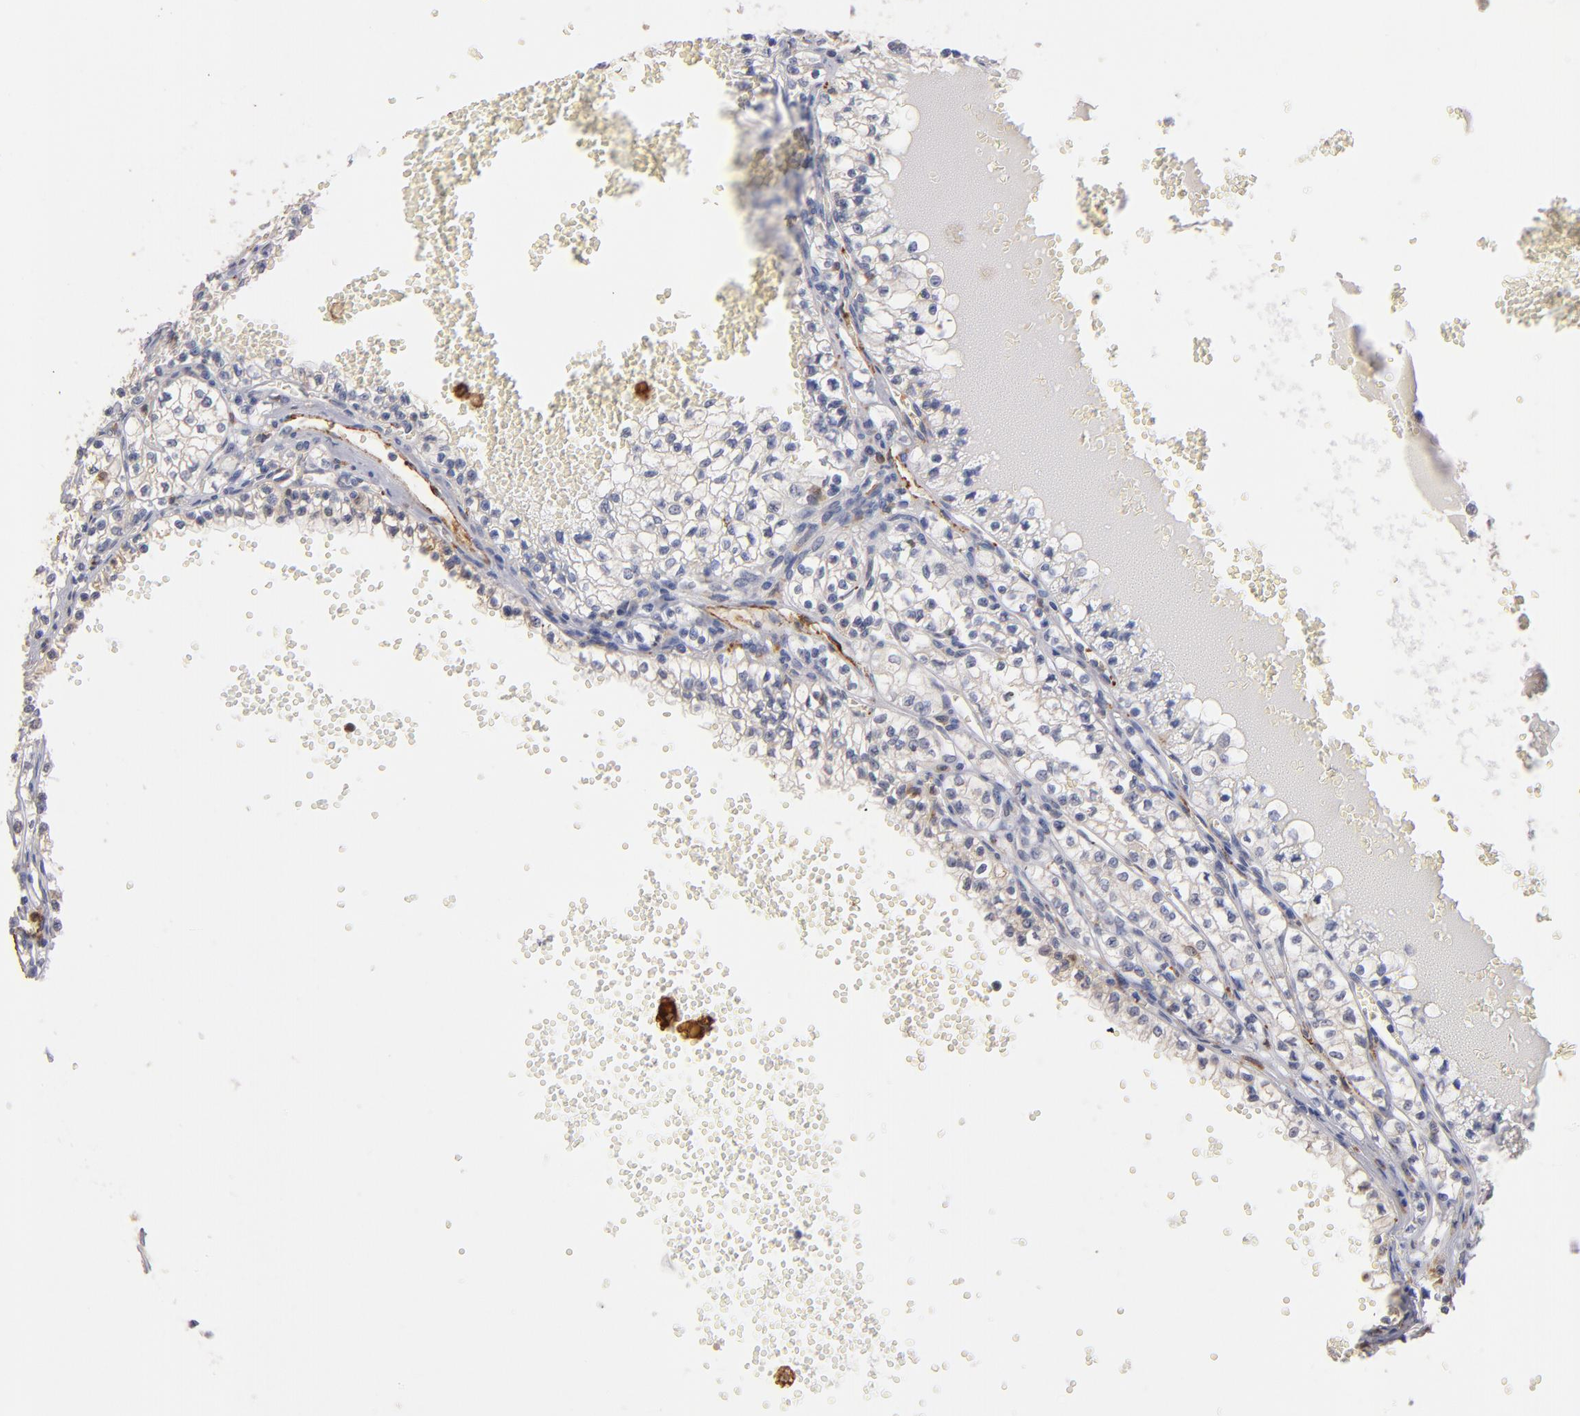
{"staining": {"intensity": "negative", "quantity": "none", "location": "none"}, "tissue": "renal cancer", "cell_type": "Tumor cells", "image_type": "cancer", "snomed": [{"axis": "morphology", "description": "Adenocarcinoma, NOS"}, {"axis": "topography", "description": "Kidney"}], "caption": "Renal cancer (adenocarcinoma) stained for a protein using IHC reveals no positivity tumor cells.", "gene": "SELP", "patient": {"sex": "male", "age": 61}}